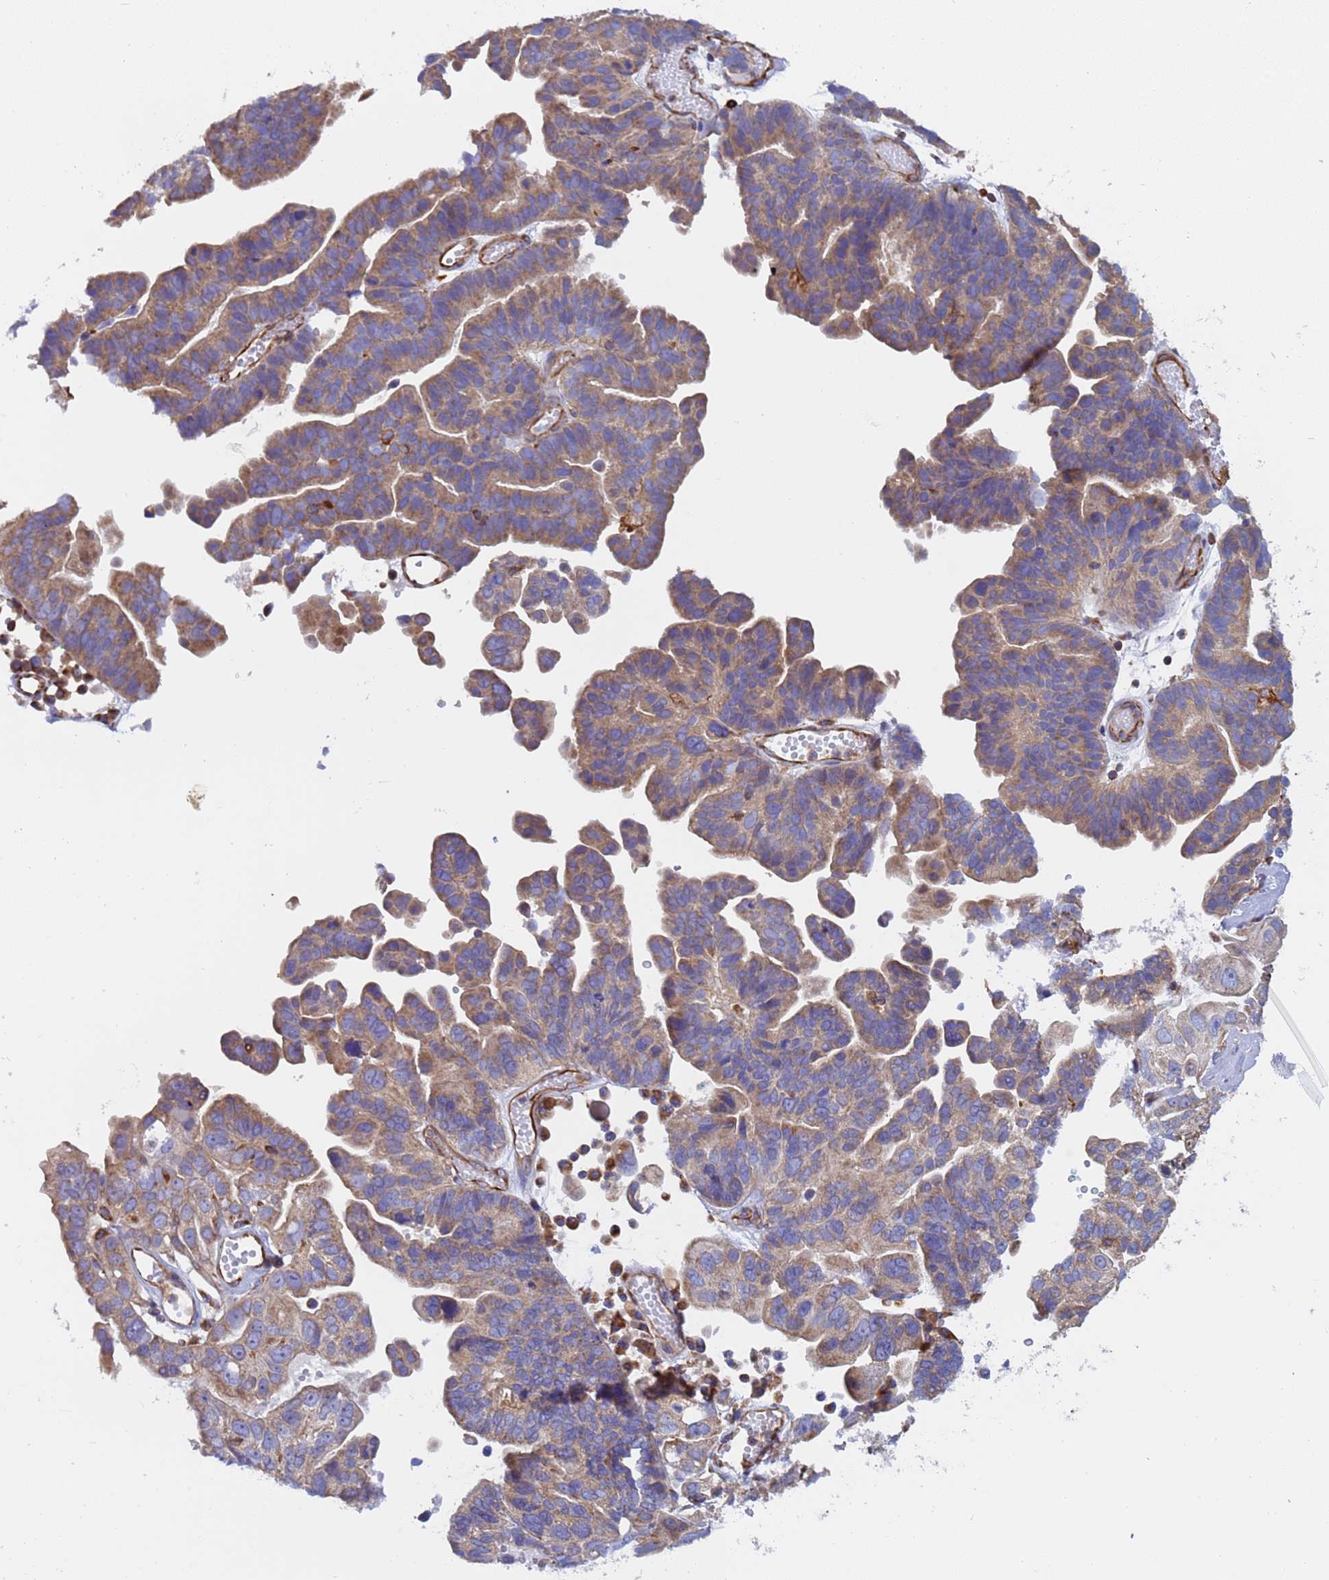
{"staining": {"intensity": "moderate", "quantity": "25%-75%", "location": "cytoplasmic/membranous"}, "tissue": "ovarian cancer", "cell_type": "Tumor cells", "image_type": "cancer", "snomed": [{"axis": "morphology", "description": "Cystadenocarcinoma, serous, NOS"}, {"axis": "topography", "description": "Ovary"}], "caption": "Ovarian cancer (serous cystadenocarcinoma) stained with a protein marker reveals moderate staining in tumor cells.", "gene": "NUDT12", "patient": {"sex": "female", "age": 56}}